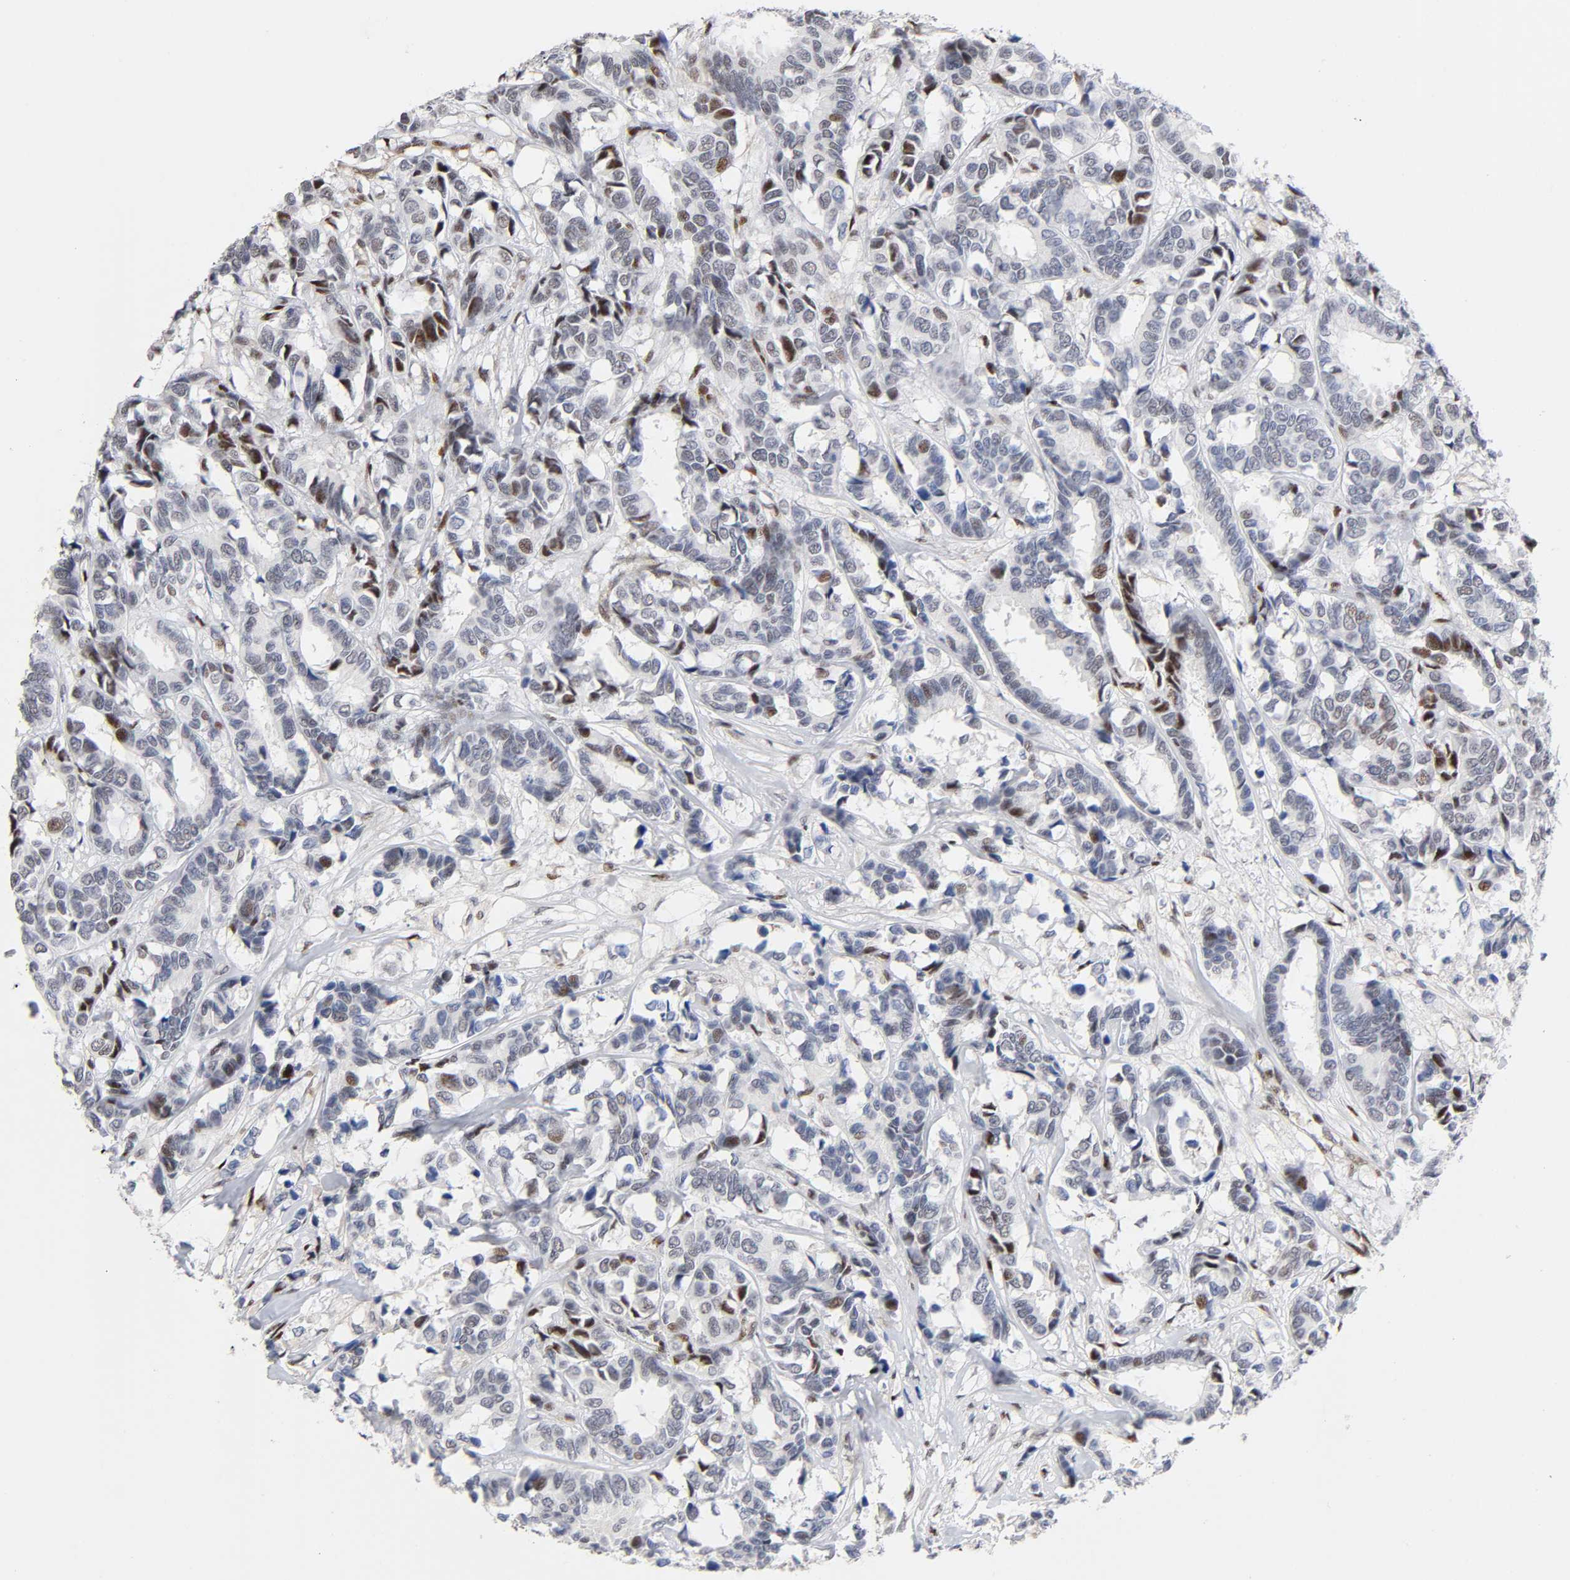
{"staining": {"intensity": "weak", "quantity": "<25%", "location": "nuclear"}, "tissue": "breast cancer", "cell_type": "Tumor cells", "image_type": "cancer", "snomed": [{"axis": "morphology", "description": "Duct carcinoma"}, {"axis": "topography", "description": "Breast"}], "caption": "Immunohistochemistry histopathology image of human breast cancer (infiltrating ductal carcinoma) stained for a protein (brown), which reveals no expression in tumor cells.", "gene": "STK38", "patient": {"sex": "female", "age": 87}}